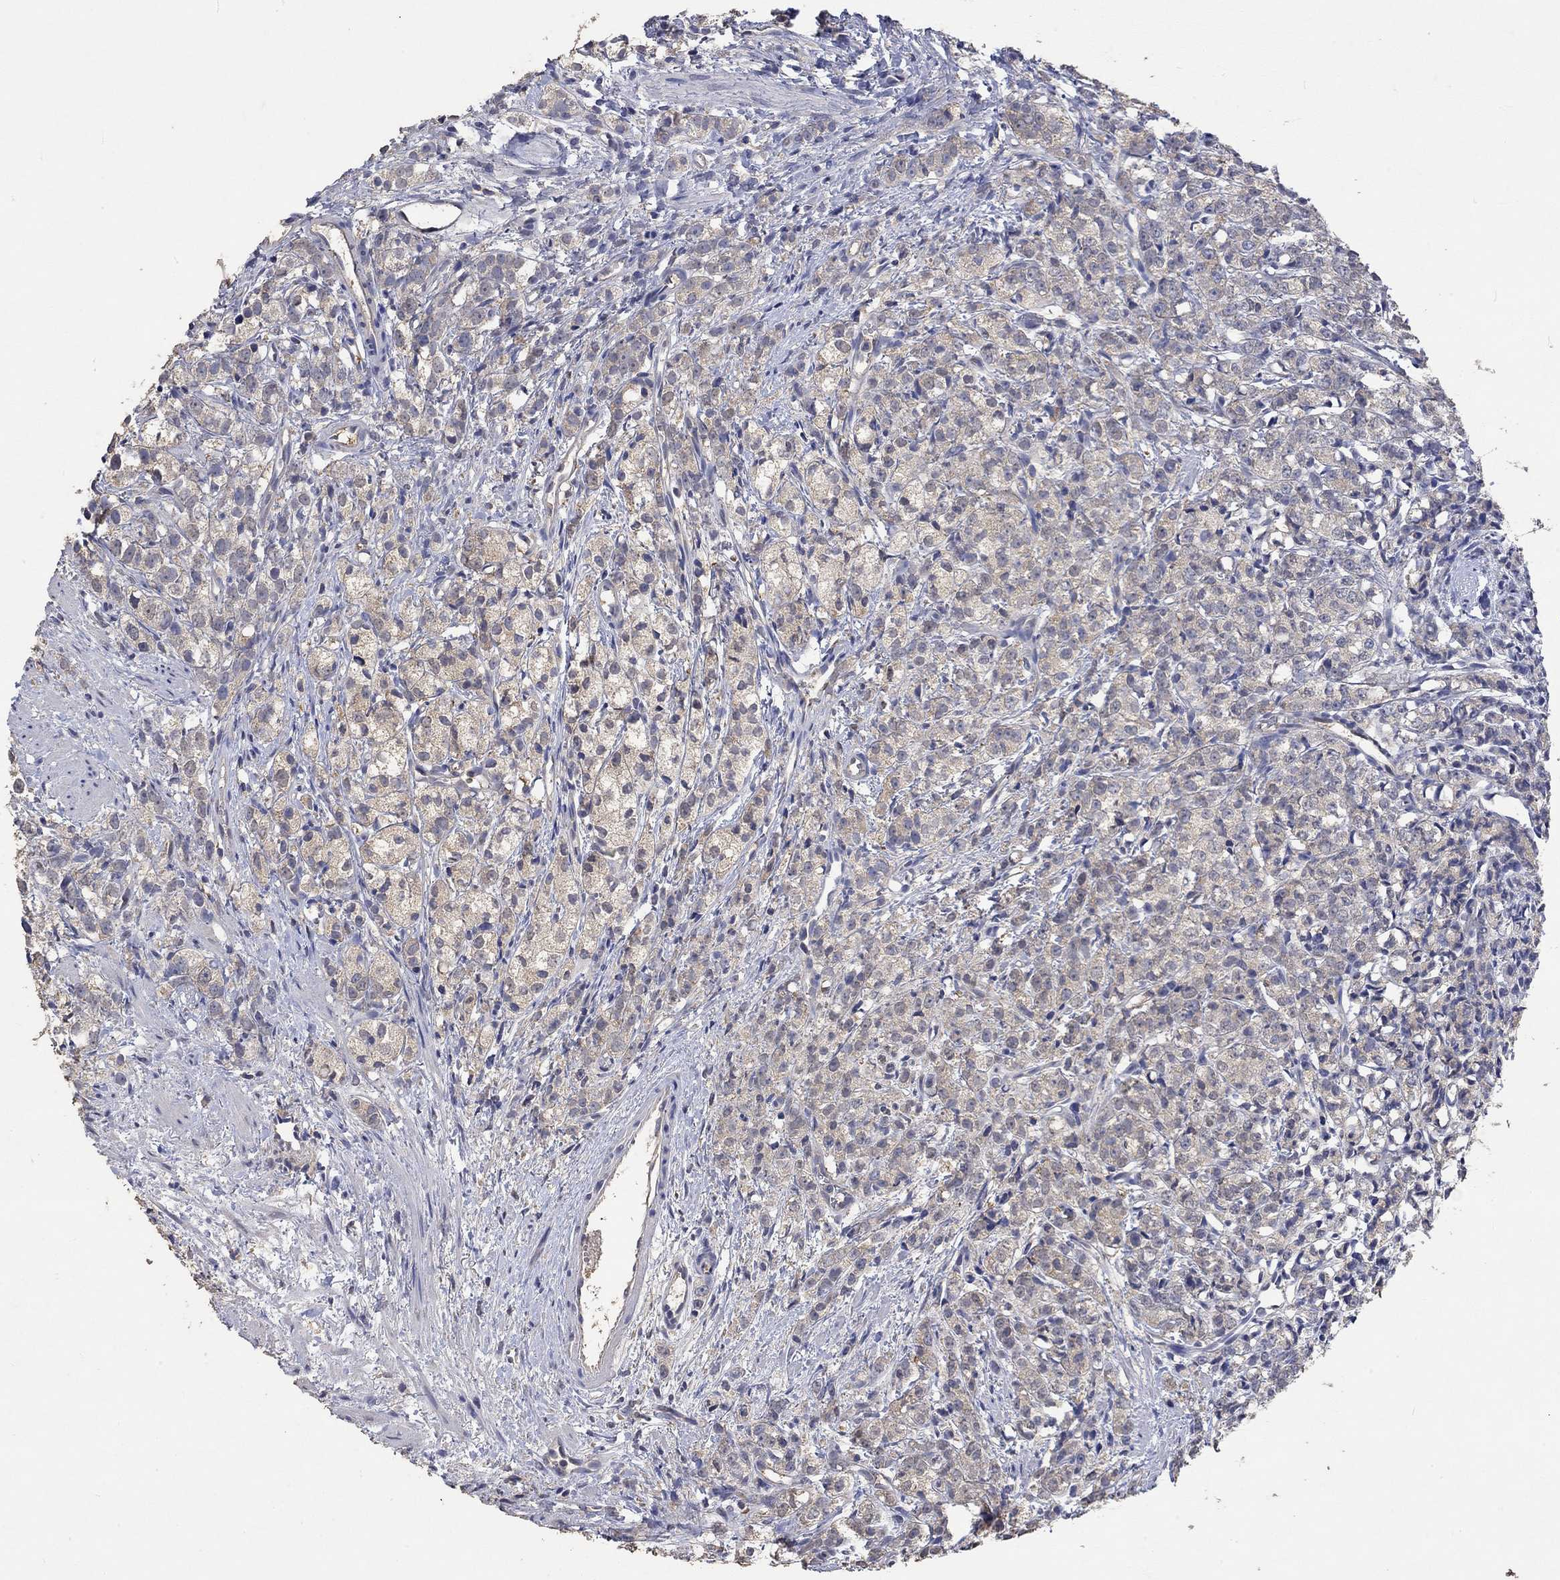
{"staining": {"intensity": "weak", "quantity": ">75%", "location": "cytoplasmic/membranous"}, "tissue": "prostate cancer", "cell_type": "Tumor cells", "image_type": "cancer", "snomed": [{"axis": "morphology", "description": "Adenocarcinoma, High grade"}, {"axis": "topography", "description": "Prostate"}], "caption": "The immunohistochemical stain labels weak cytoplasmic/membranous staining in tumor cells of prostate cancer tissue. The protein is shown in brown color, while the nuclei are stained blue.", "gene": "PTPN20", "patient": {"sex": "male", "age": 53}}